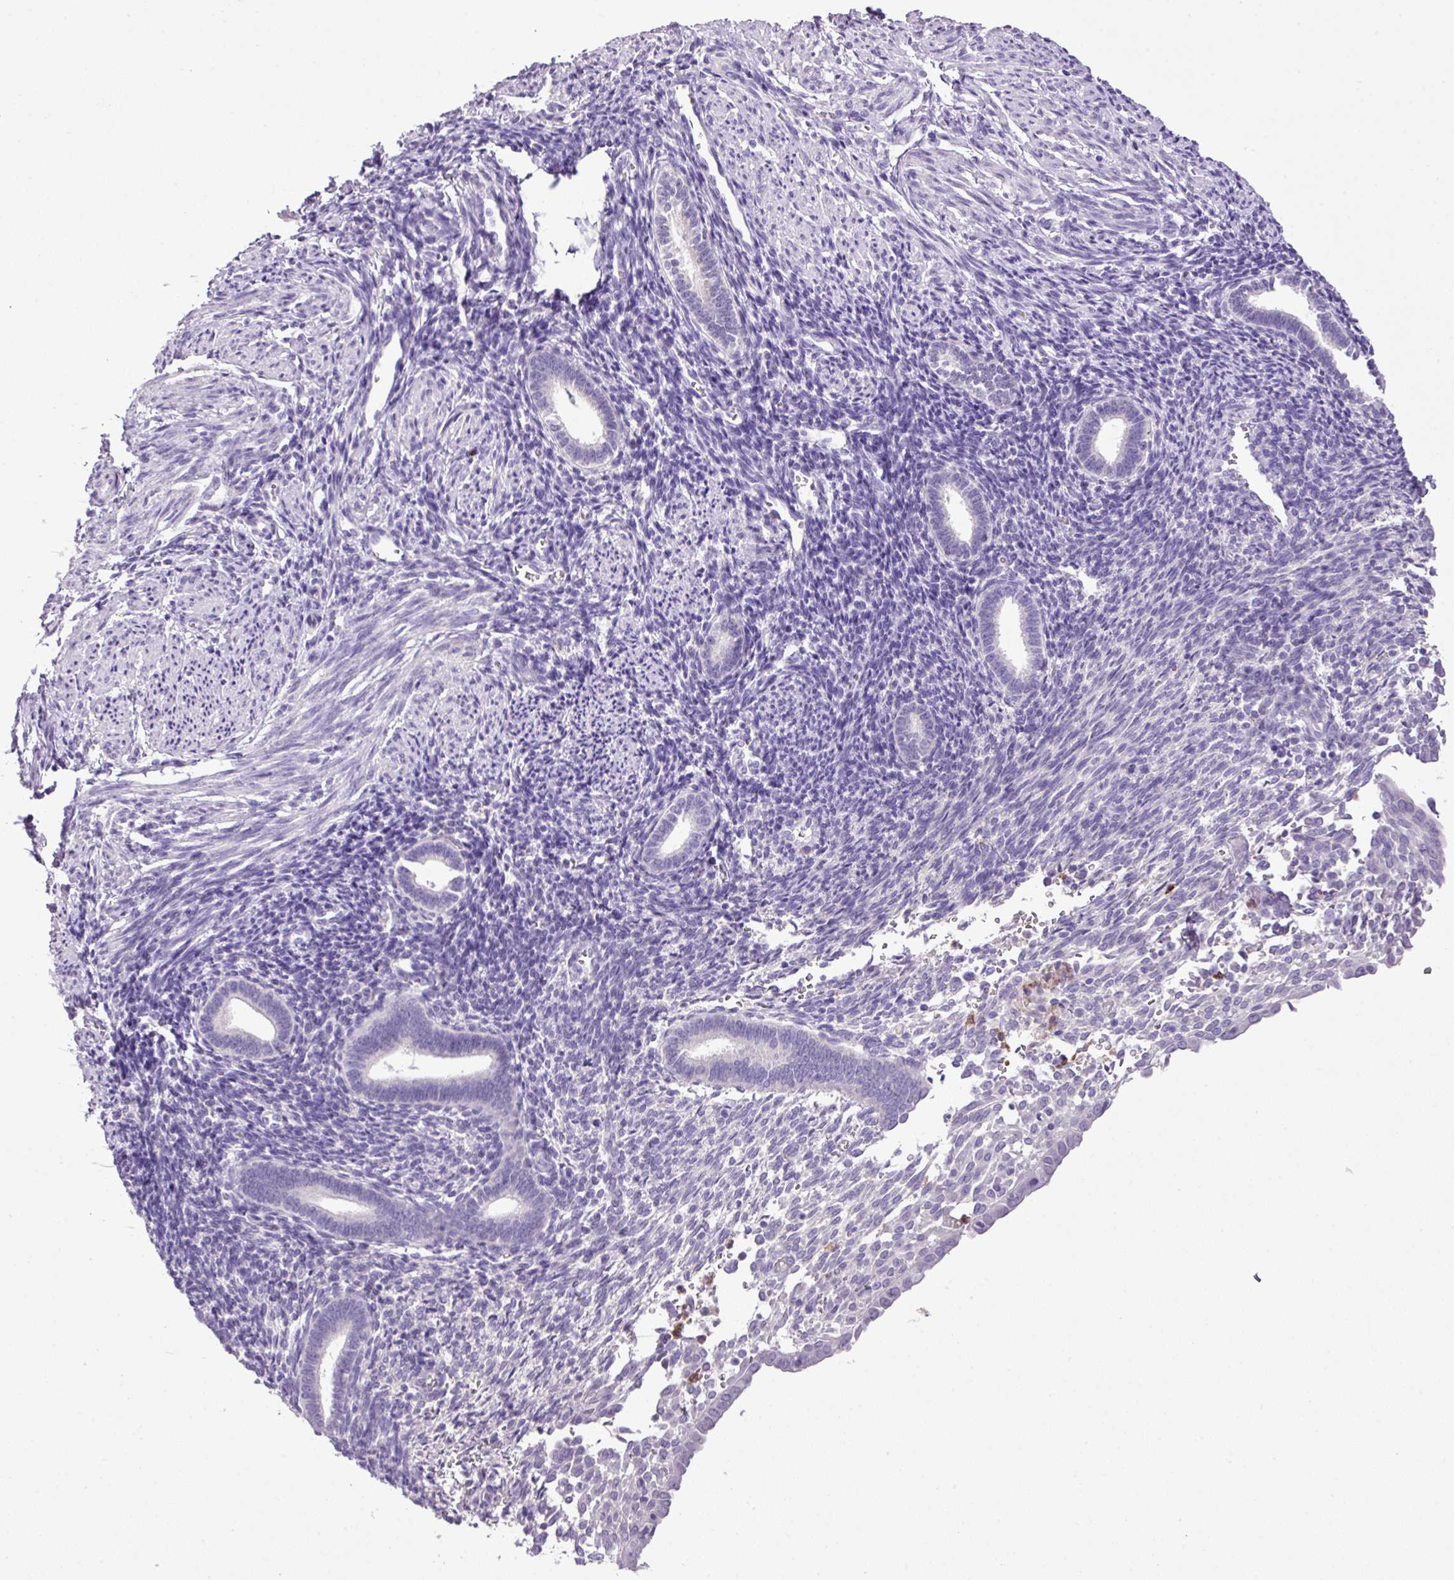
{"staining": {"intensity": "negative", "quantity": "none", "location": "none"}, "tissue": "endometrium", "cell_type": "Cells in endometrial stroma", "image_type": "normal", "snomed": [{"axis": "morphology", "description": "Normal tissue, NOS"}, {"axis": "topography", "description": "Endometrium"}], "caption": "The micrograph exhibits no staining of cells in endometrial stroma in normal endometrium.", "gene": "HTR3E", "patient": {"sex": "female", "age": 32}}